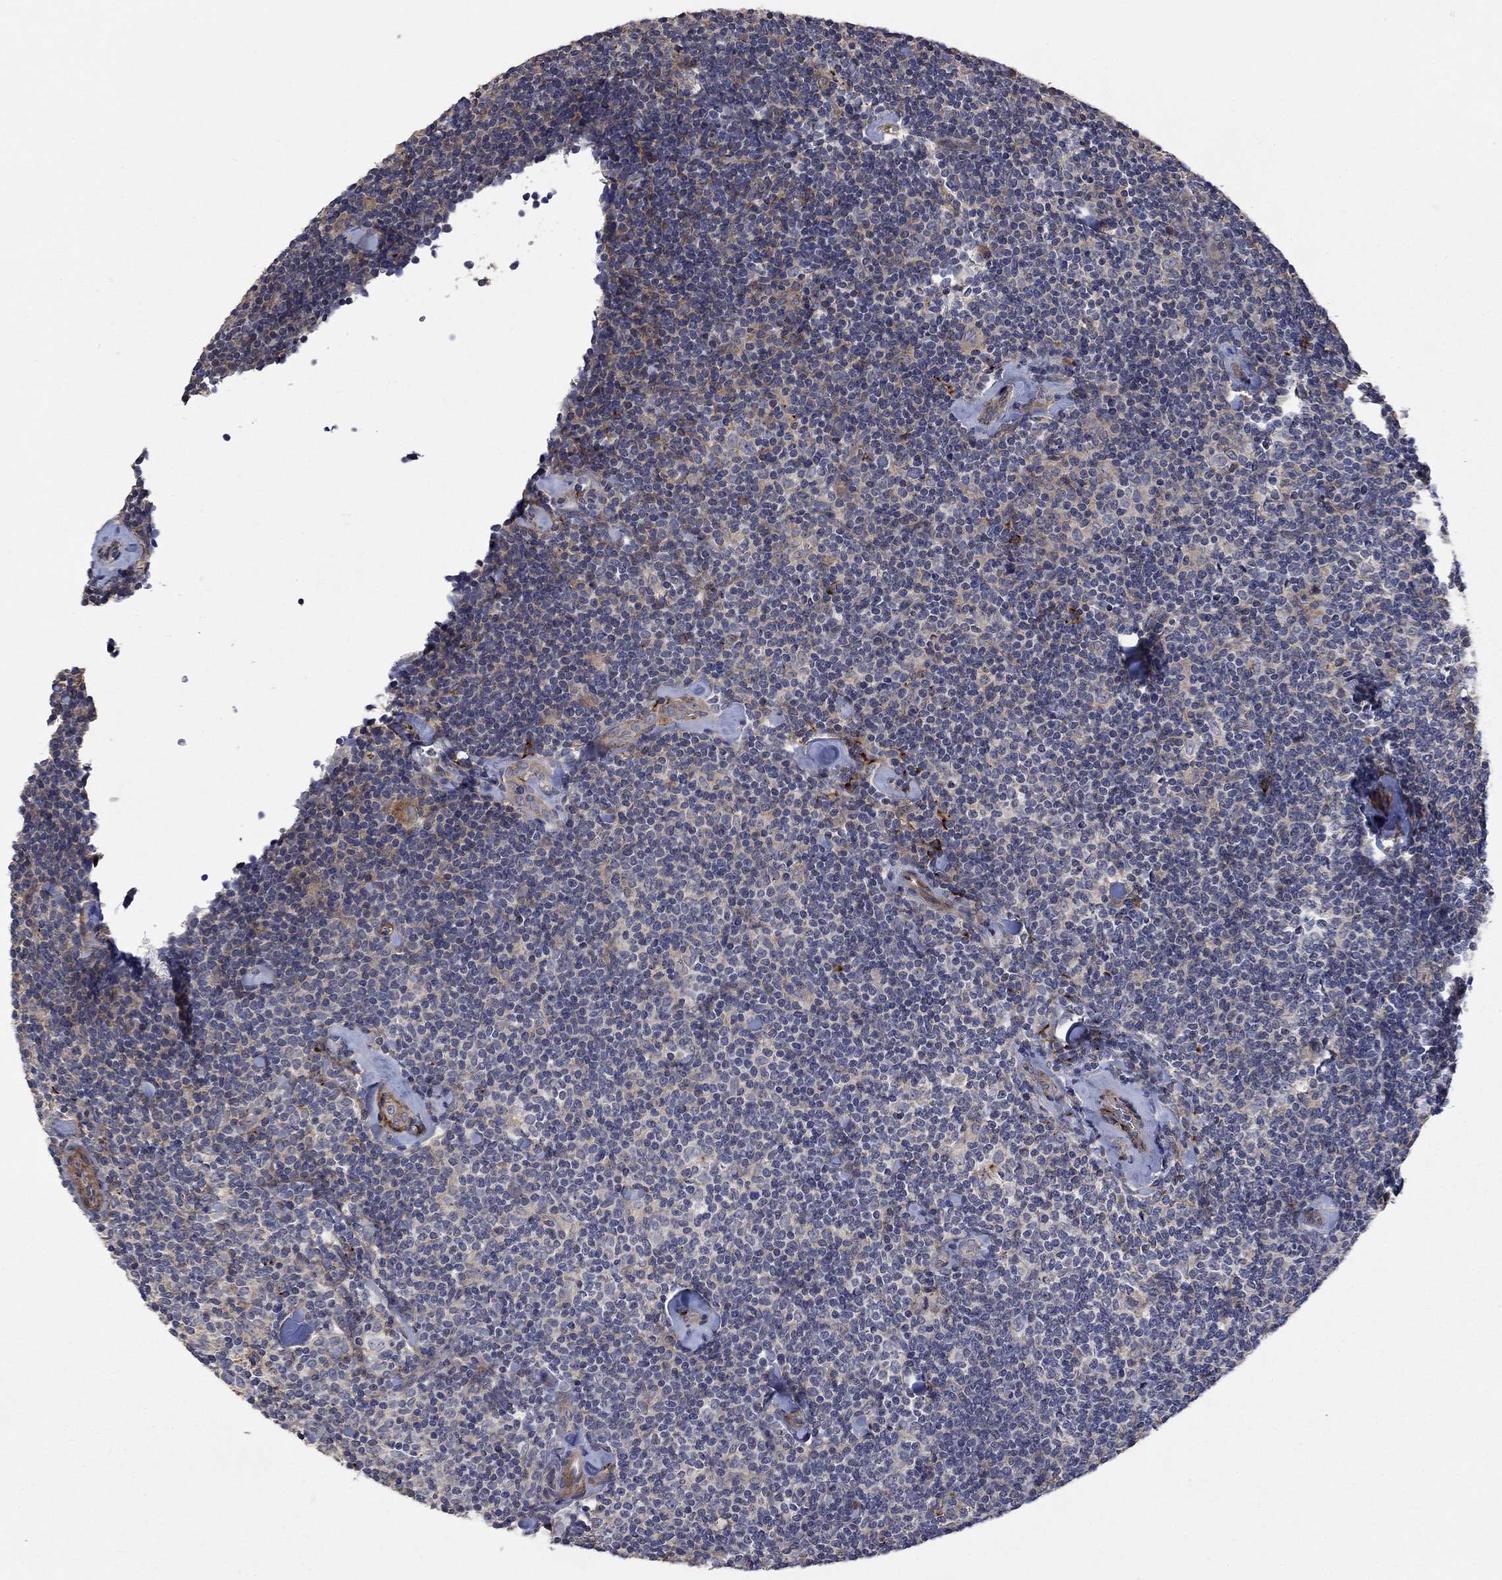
{"staining": {"intensity": "negative", "quantity": "none", "location": "none"}, "tissue": "lymphoma", "cell_type": "Tumor cells", "image_type": "cancer", "snomed": [{"axis": "morphology", "description": "Malignant lymphoma, non-Hodgkin's type, Low grade"}, {"axis": "topography", "description": "Lymph node"}], "caption": "Immunohistochemistry photomicrograph of human lymphoma stained for a protein (brown), which demonstrates no positivity in tumor cells. (DAB (3,3'-diaminobenzidine) immunohistochemistry, high magnification).", "gene": "VCAN", "patient": {"sex": "female", "age": 56}}